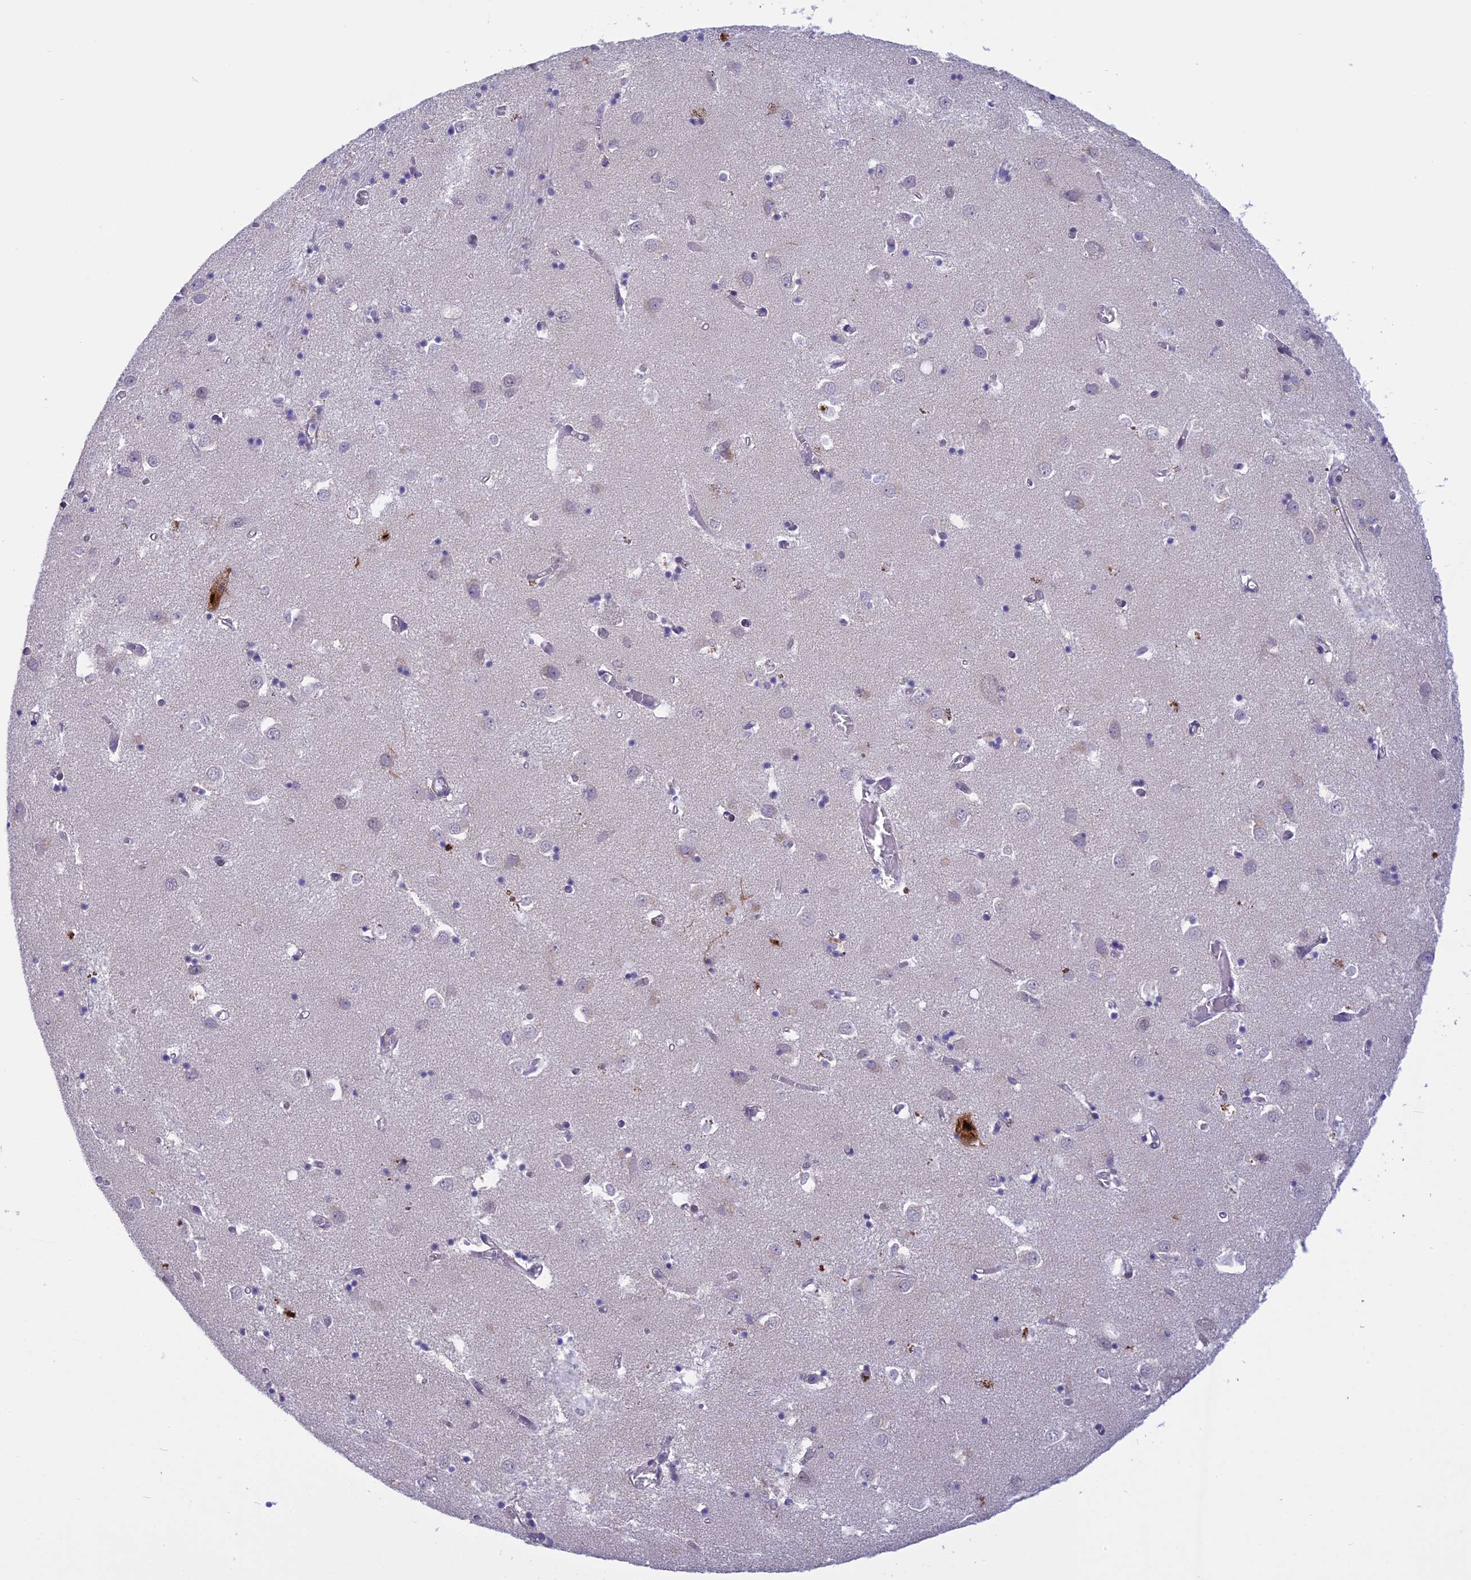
{"staining": {"intensity": "negative", "quantity": "none", "location": "none"}, "tissue": "caudate", "cell_type": "Glial cells", "image_type": "normal", "snomed": [{"axis": "morphology", "description": "Normal tissue, NOS"}, {"axis": "topography", "description": "Lateral ventricle wall"}], "caption": "Glial cells show no significant positivity in unremarkable caudate.", "gene": "CORO2A", "patient": {"sex": "male", "age": 70}}